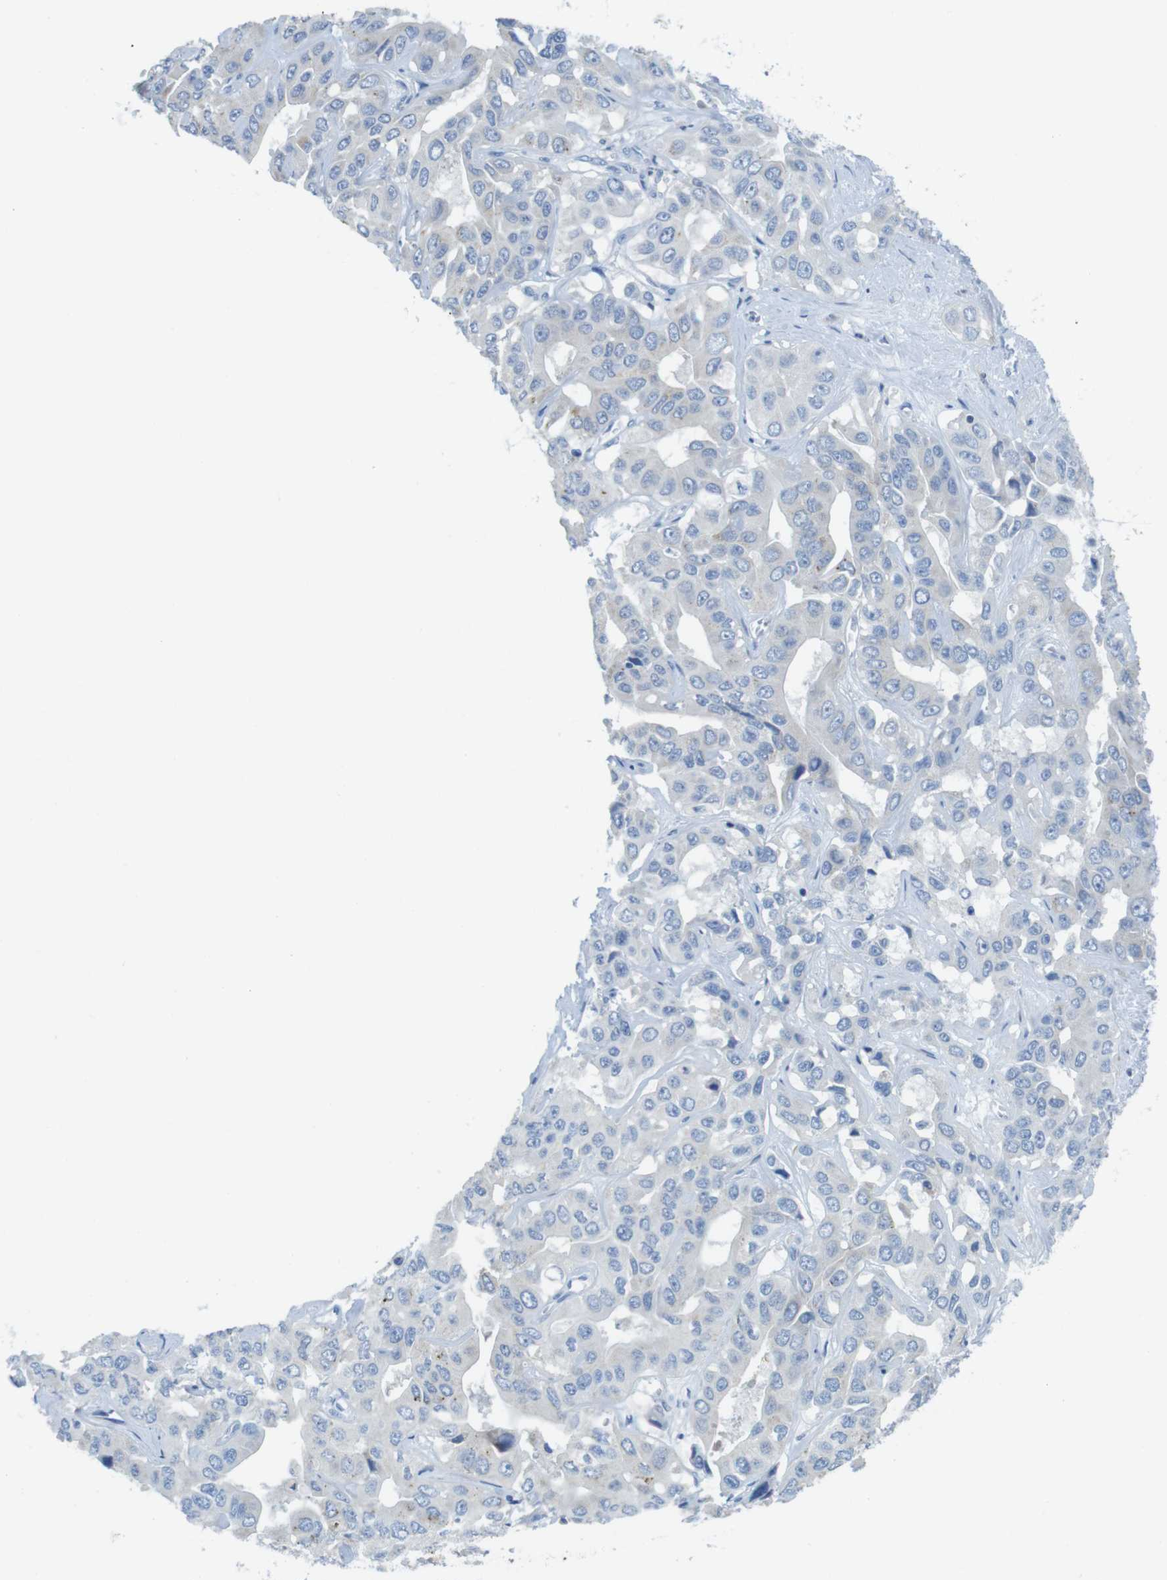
{"staining": {"intensity": "negative", "quantity": "none", "location": "none"}, "tissue": "liver cancer", "cell_type": "Tumor cells", "image_type": "cancer", "snomed": [{"axis": "morphology", "description": "Cholangiocarcinoma"}, {"axis": "topography", "description": "Liver"}], "caption": "High magnification brightfield microscopy of liver cancer (cholangiocarcinoma) stained with DAB (brown) and counterstained with hematoxylin (blue): tumor cells show no significant positivity. Nuclei are stained in blue.", "gene": "ASIC5", "patient": {"sex": "female", "age": 52}}